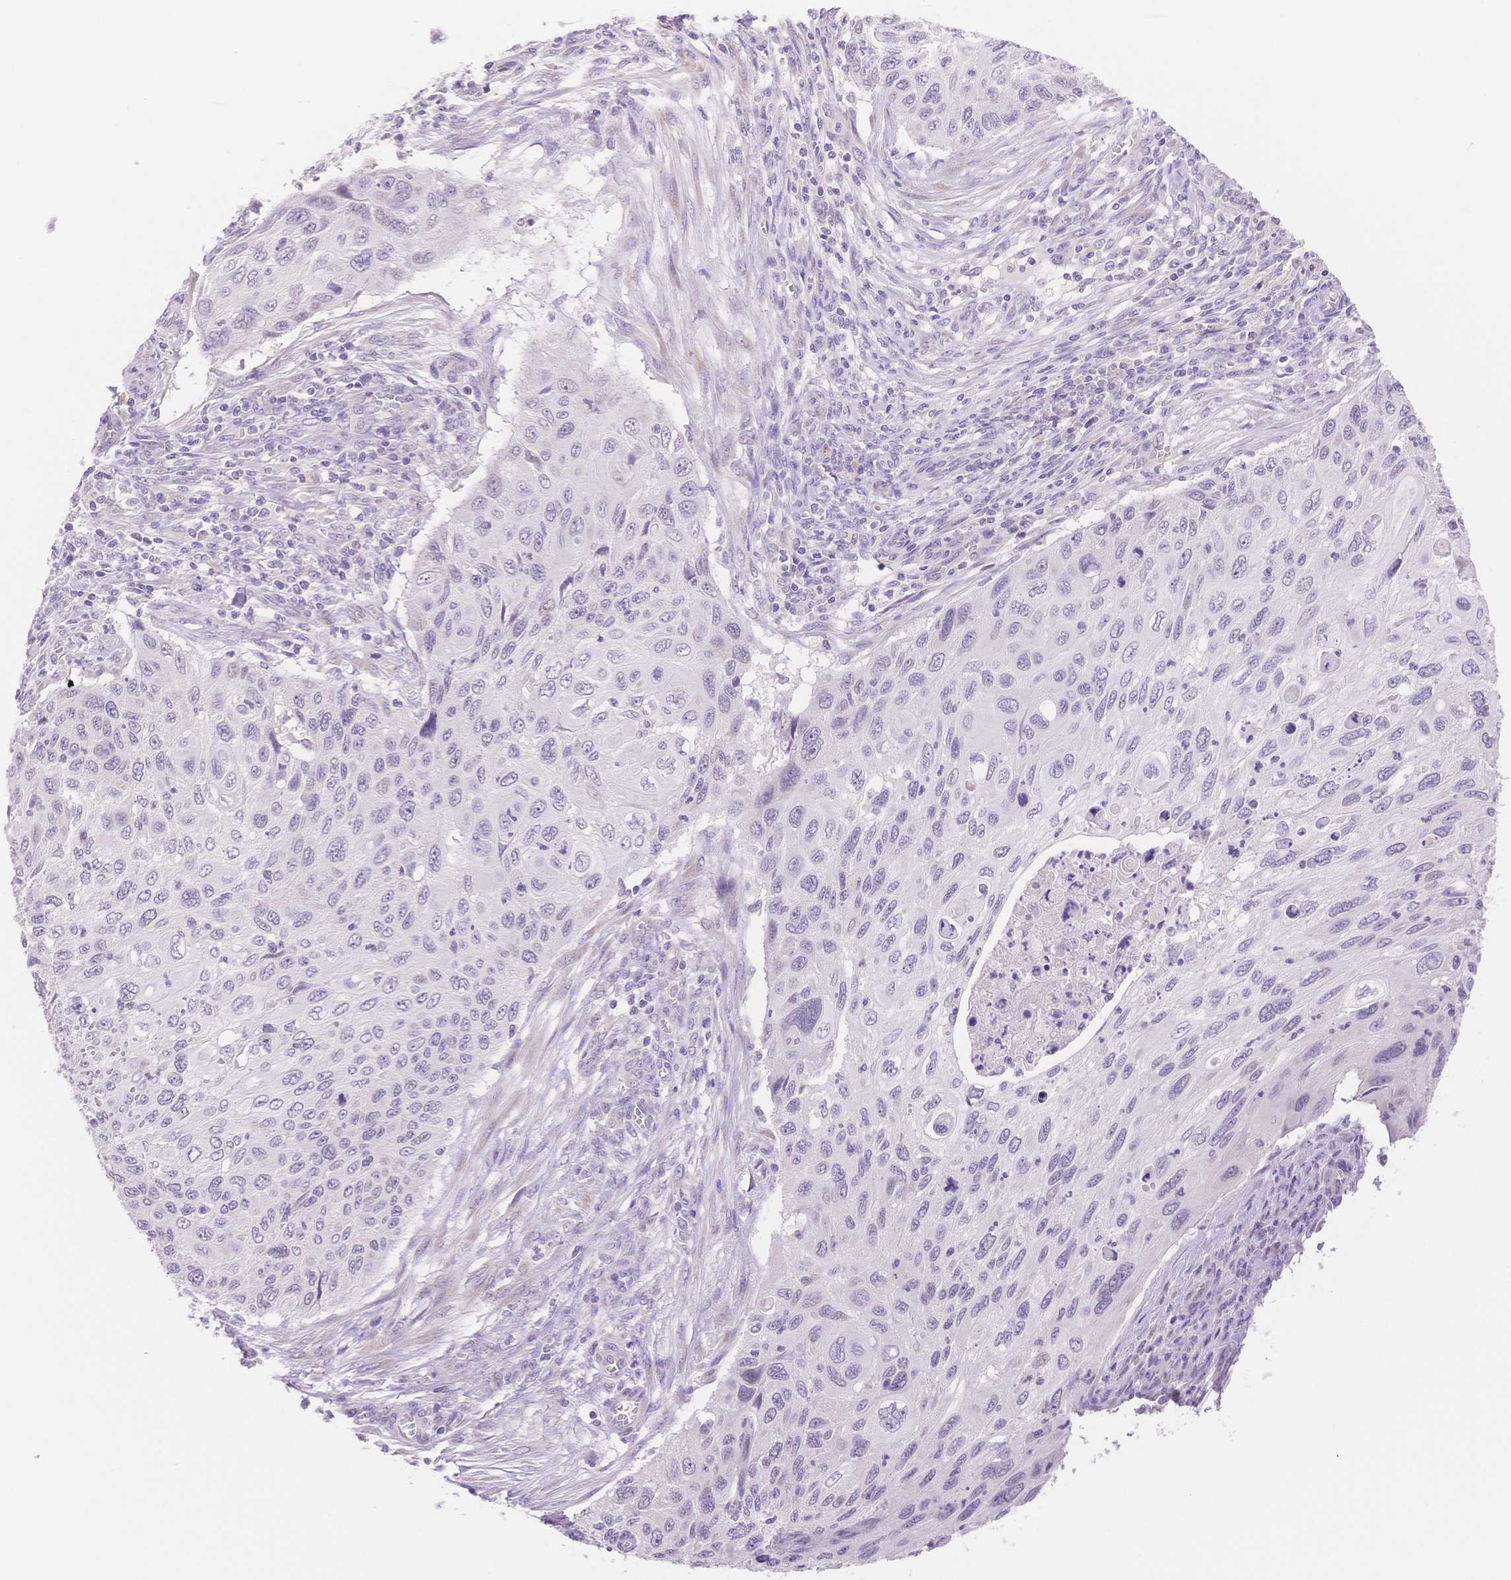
{"staining": {"intensity": "negative", "quantity": "none", "location": "none"}, "tissue": "cervical cancer", "cell_type": "Tumor cells", "image_type": "cancer", "snomed": [{"axis": "morphology", "description": "Squamous cell carcinoma, NOS"}, {"axis": "topography", "description": "Cervix"}], "caption": "Immunohistochemistry (IHC) micrograph of cervical cancer (squamous cell carcinoma) stained for a protein (brown), which shows no expression in tumor cells.", "gene": "MYOM1", "patient": {"sex": "female", "age": 70}}